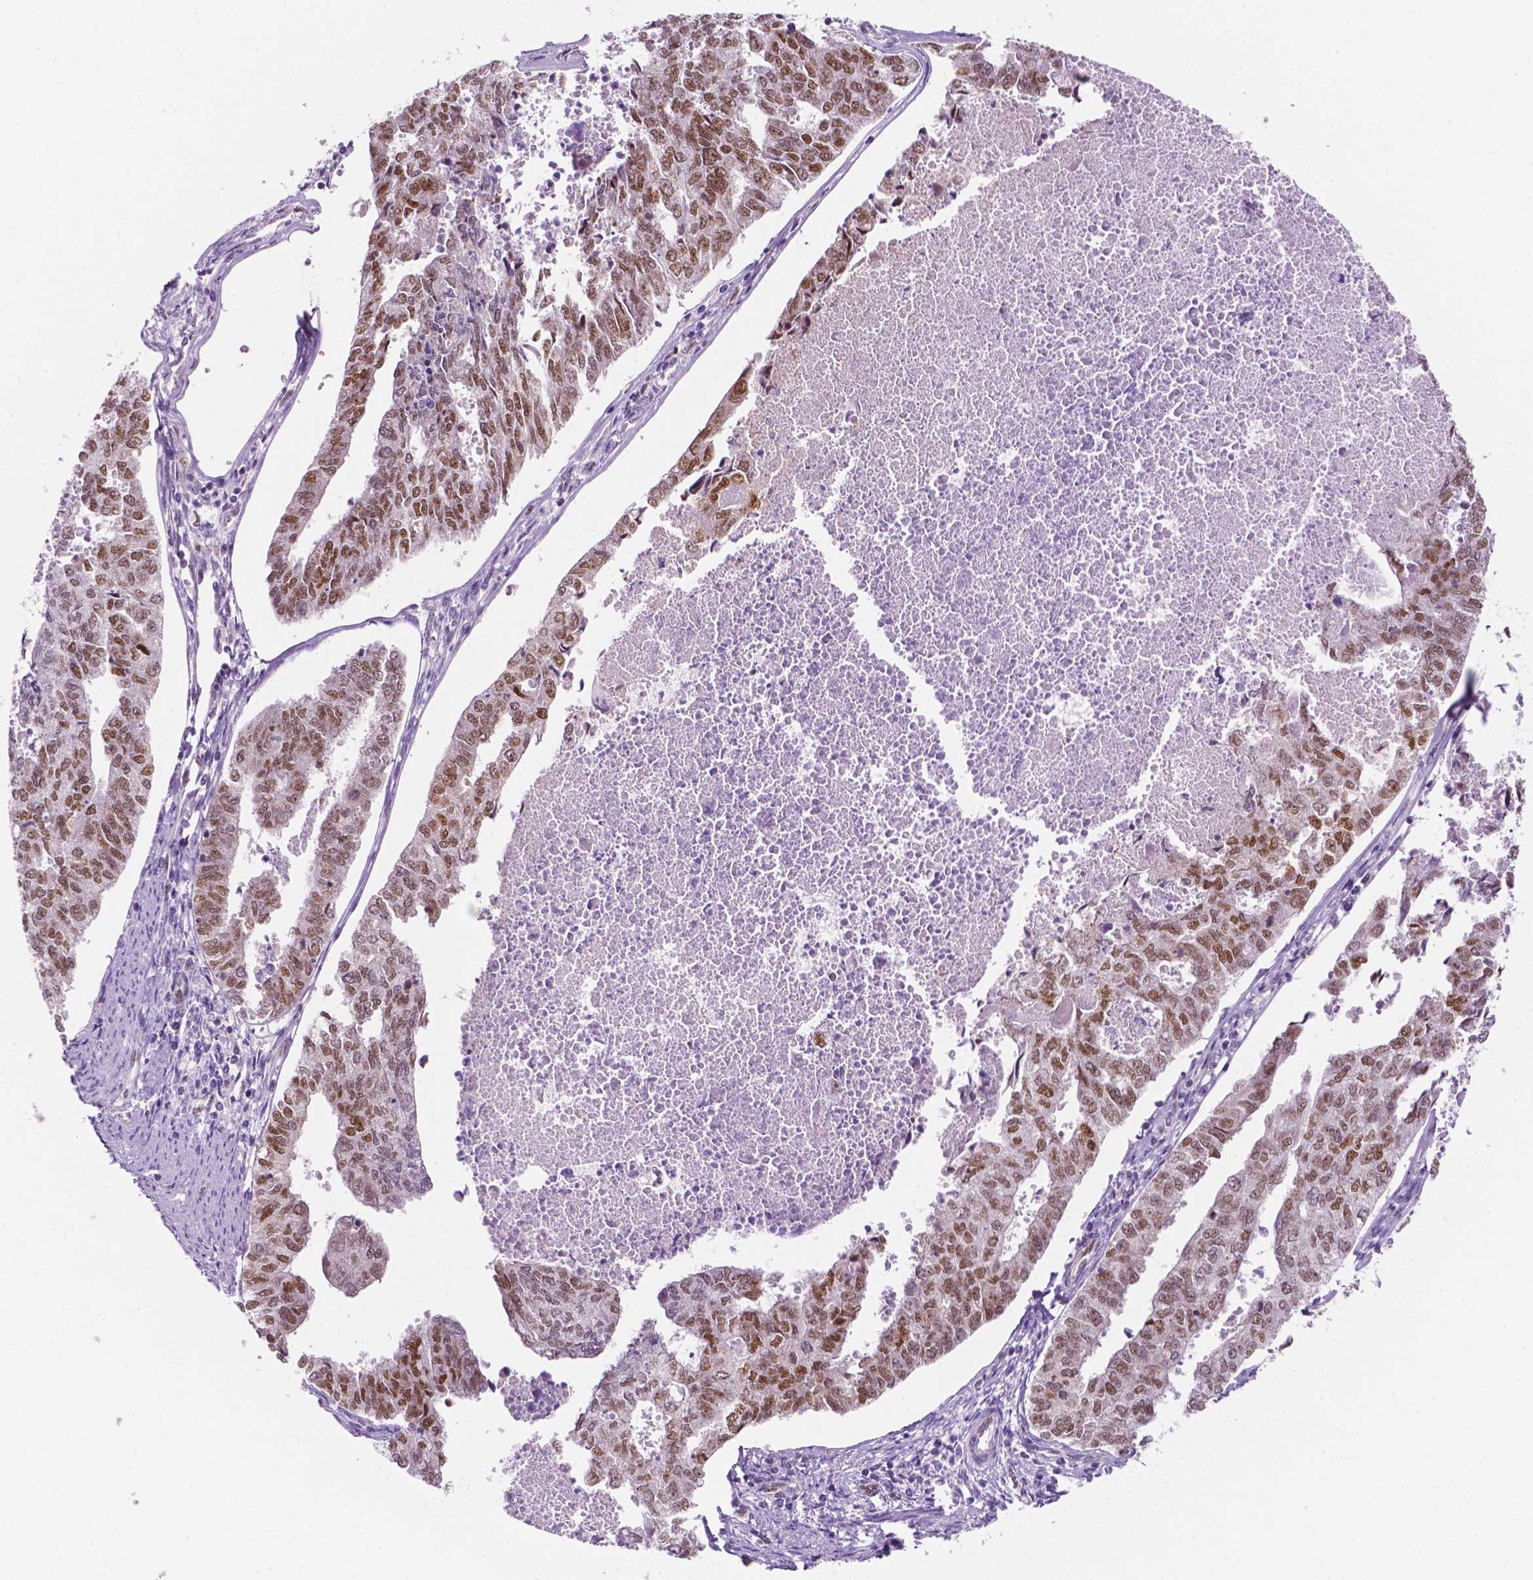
{"staining": {"intensity": "moderate", "quantity": ">75%", "location": "nuclear"}, "tissue": "endometrial cancer", "cell_type": "Tumor cells", "image_type": "cancer", "snomed": [{"axis": "morphology", "description": "Adenocarcinoma, NOS"}, {"axis": "topography", "description": "Endometrium"}], "caption": "The photomicrograph demonstrates immunohistochemical staining of adenocarcinoma (endometrial). There is moderate nuclear positivity is appreciated in about >75% of tumor cells.", "gene": "ERF", "patient": {"sex": "female", "age": 73}}